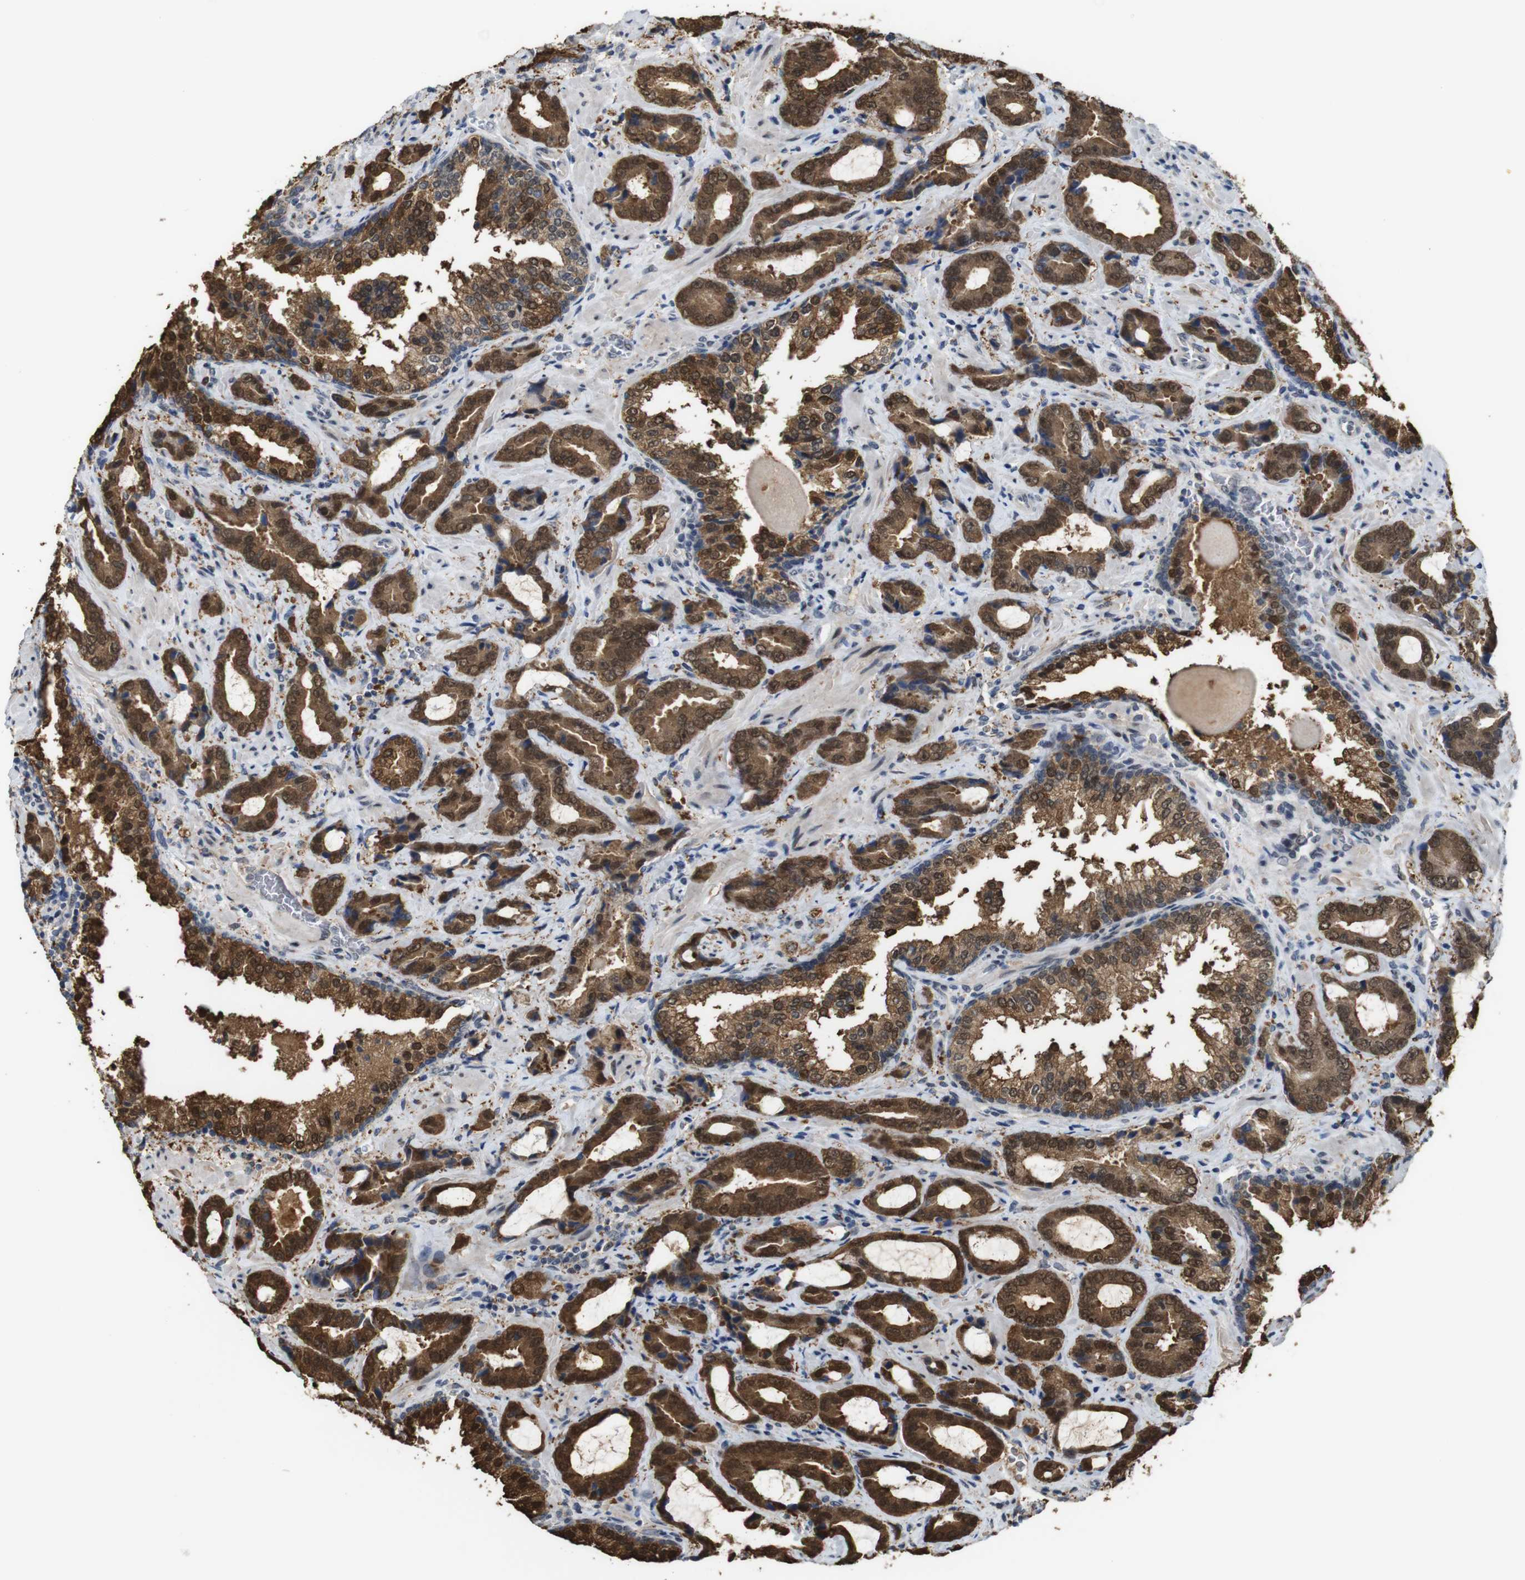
{"staining": {"intensity": "strong", "quantity": ">75%", "location": "cytoplasmic/membranous,nuclear"}, "tissue": "prostate cancer", "cell_type": "Tumor cells", "image_type": "cancer", "snomed": [{"axis": "morphology", "description": "Adenocarcinoma, Low grade"}, {"axis": "topography", "description": "Prostate"}], "caption": "About >75% of tumor cells in prostate cancer (adenocarcinoma (low-grade)) reveal strong cytoplasmic/membranous and nuclear protein expression as visualized by brown immunohistochemical staining.", "gene": "PNMA8A", "patient": {"sex": "male", "age": 60}}